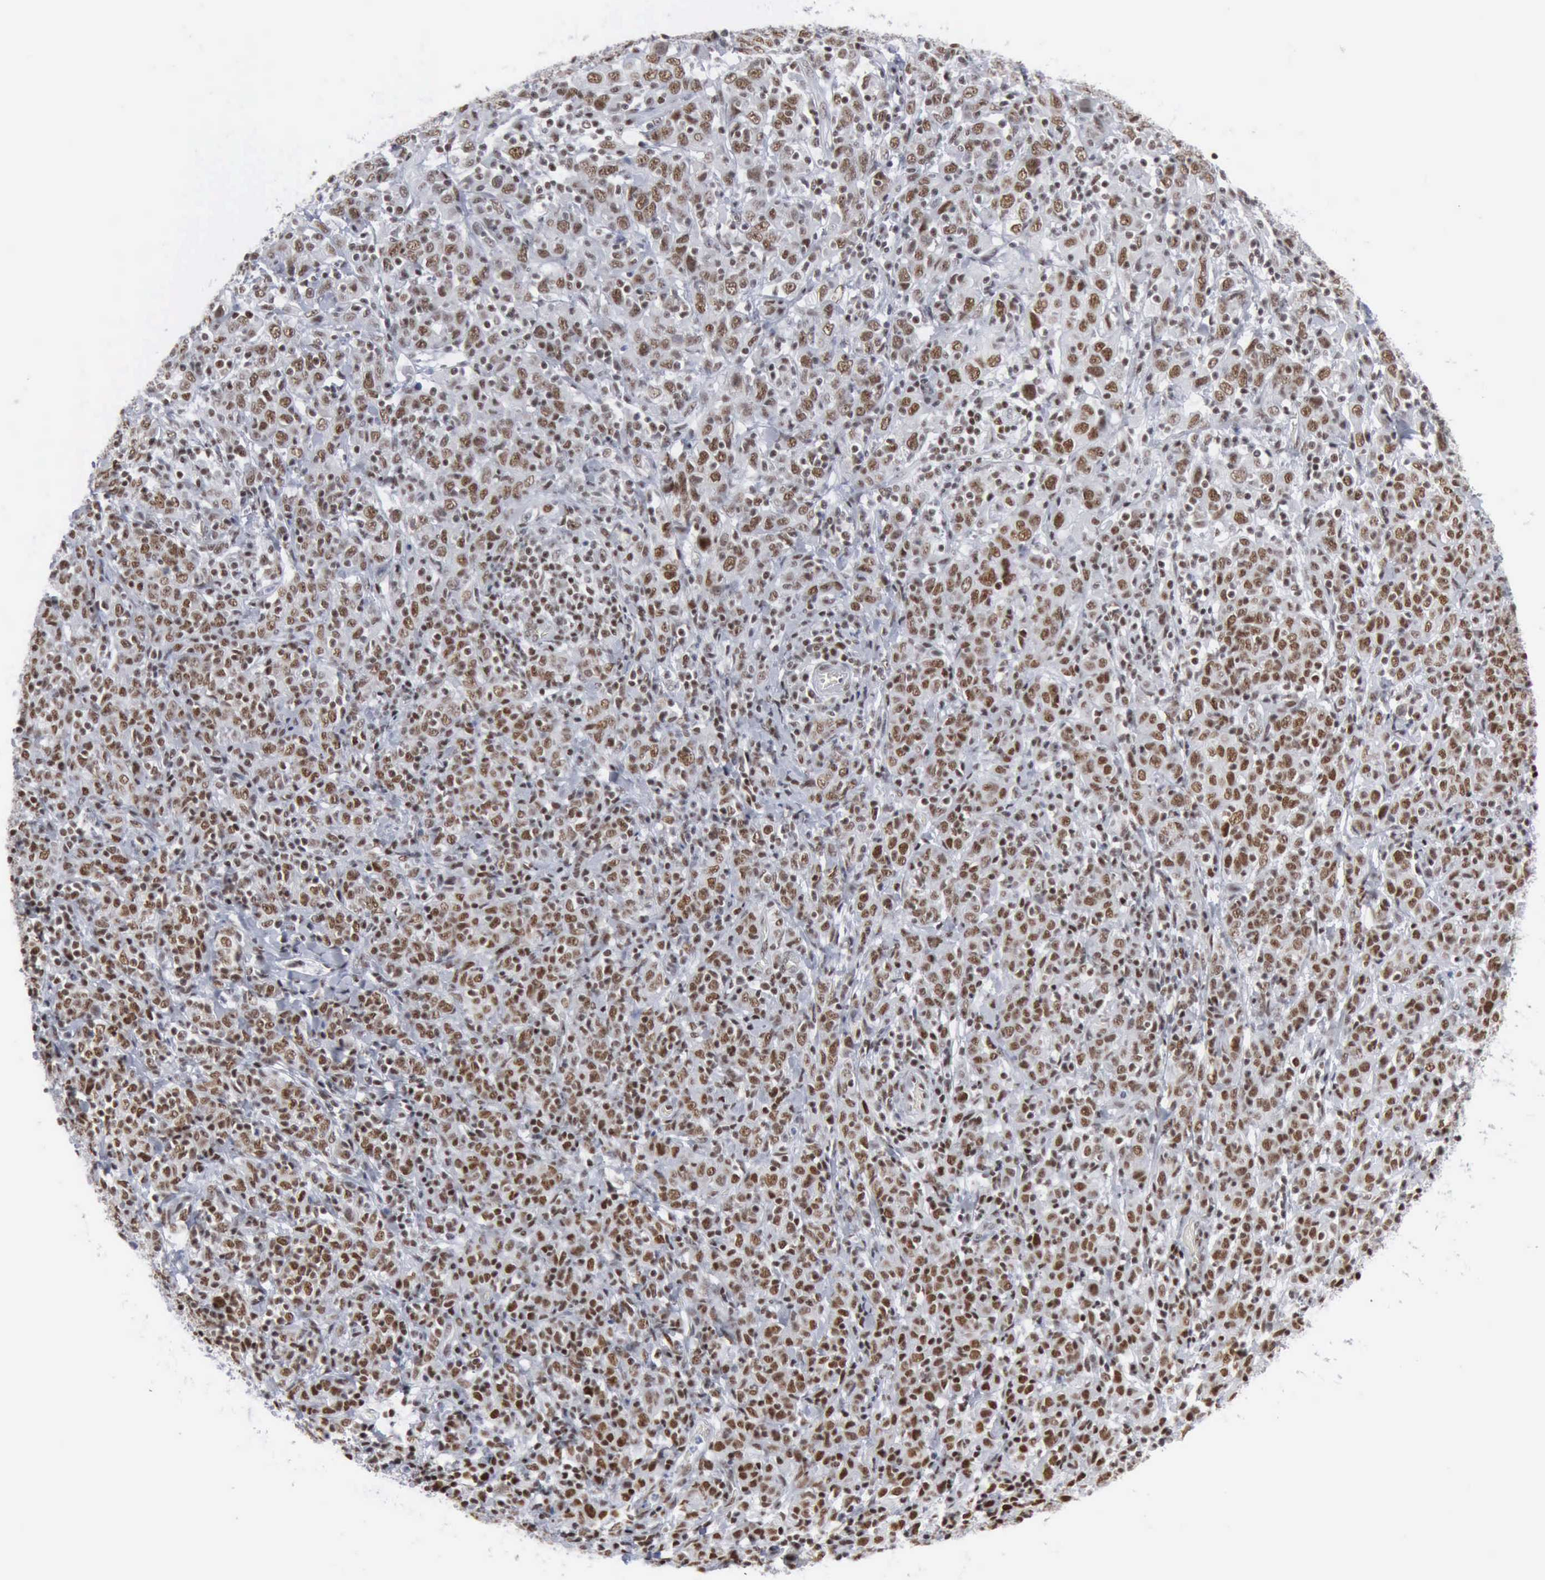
{"staining": {"intensity": "moderate", "quantity": ">75%", "location": "nuclear"}, "tissue": "cervical cancer", "cell_type": "Tumor cells", "image_type": "cancer", "snomed": [{"axis": "morphology", "description": "Normal tissue, NOS"}, {"axis": "morphology", "description": "Squamous cell carcinoma, NOS"}, {"axis": "topography", "description": "Cervix"}], "caption": "Moderate nuclear protein staining is appreciated in approximately >75% of tumor cells in cervical cancer (squamous cell carcinoma). Nuclei are stained in blue.", "gene": "XPA", "patient": {"sex": "female", "age": 67}}